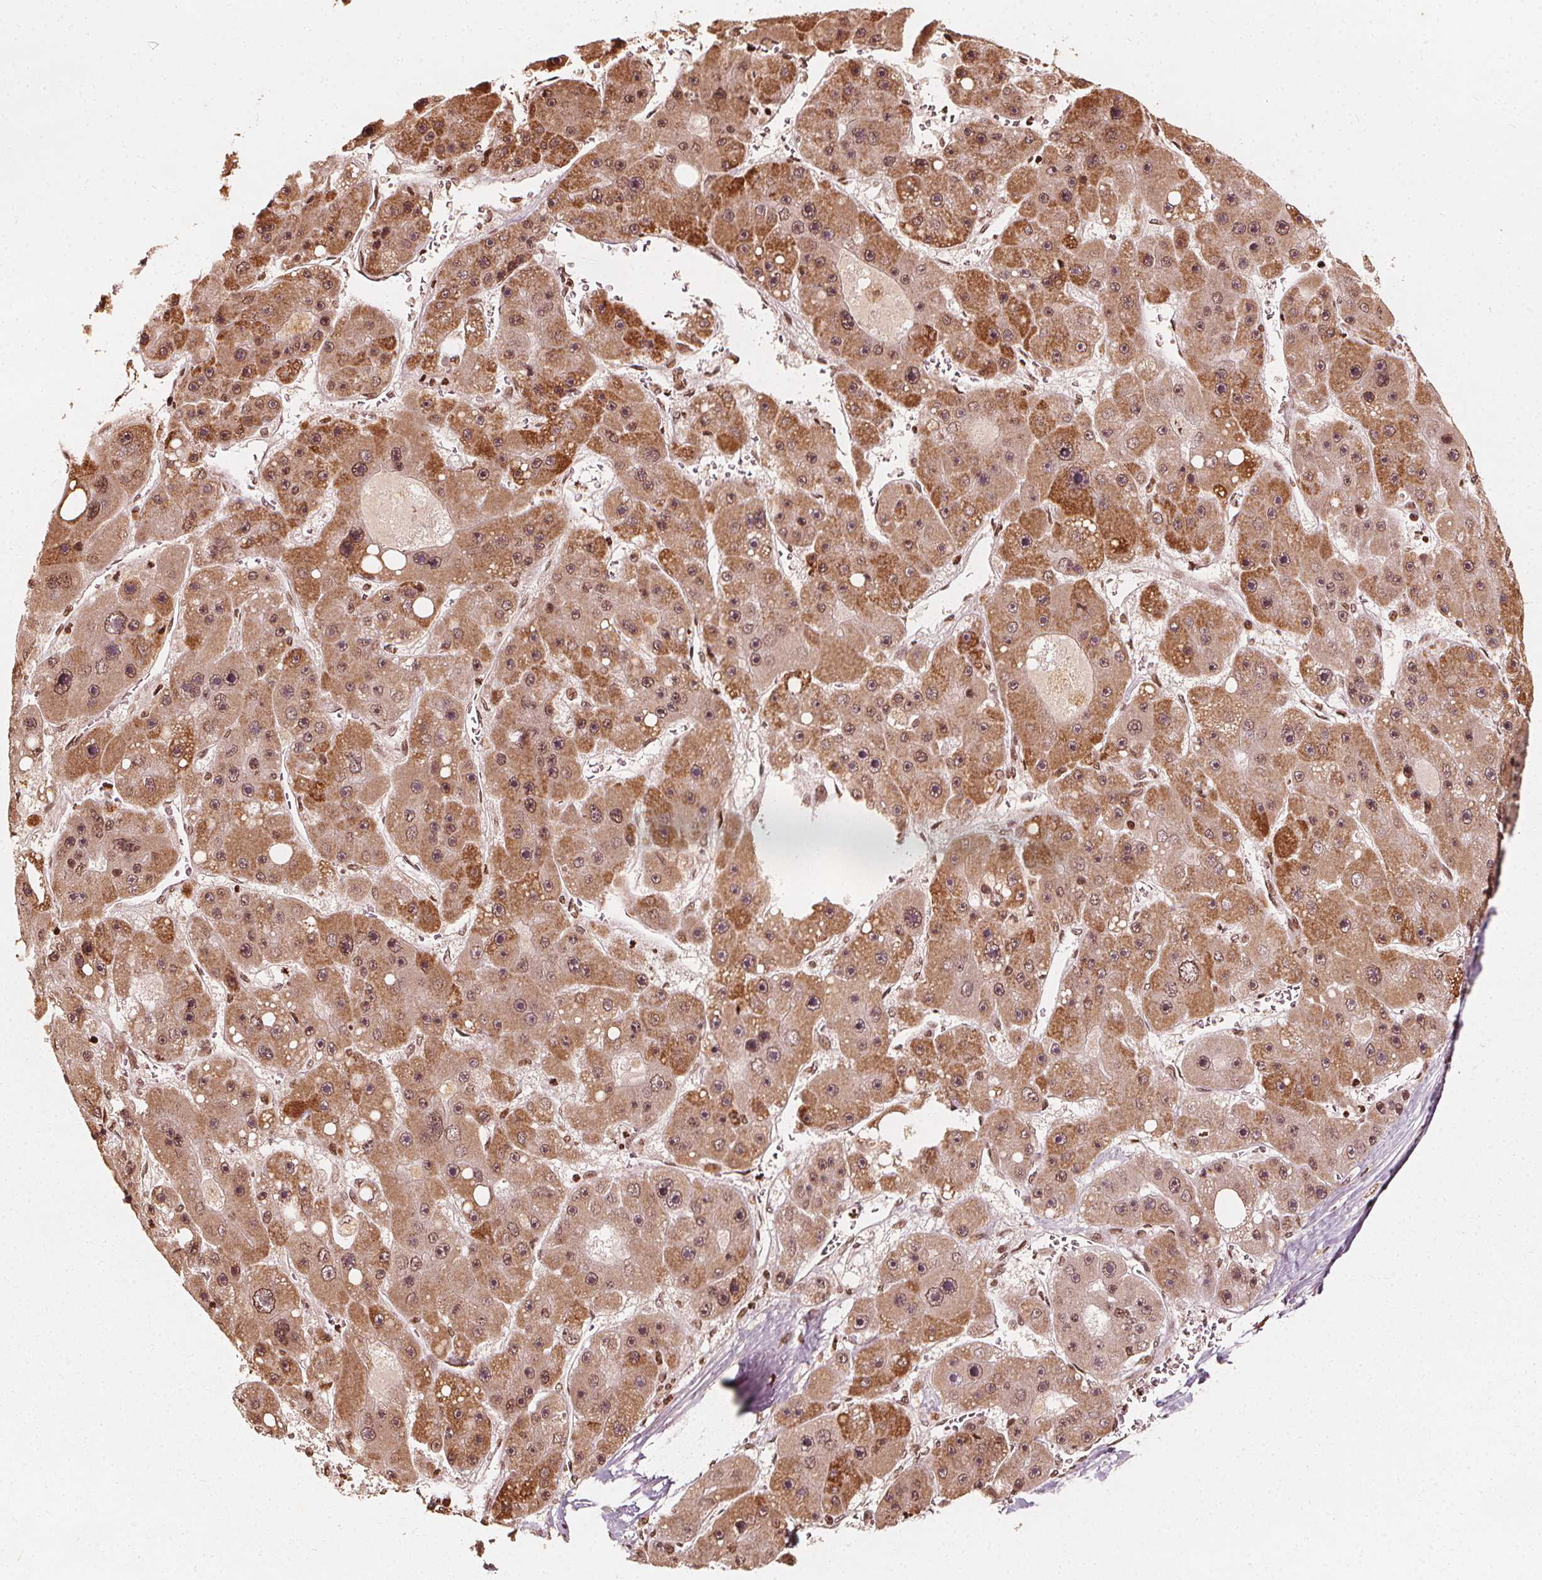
{"staining": {"intensity": "weak", "quantity": "25%-75%", "location": "cytoplasmic/membranous,nuclear"}, "tissue": "liver cancer", "cell_type": "Tumor cells", "image_type": "cancer", "snomed": [{"axis": "morphology", "description": "Carcinoma, Hepatocellular, NOS"}, {"axis": "topography", "description": "Liver"}], "caption": "An image of human hepatocellular carcinoma (liver) stained for a protein displays weak cytoplasmic/membranous and nuclear brown staining in tumor cells.", "gene": "H3C14", "patient": {"sex": "female", "age": 61}}